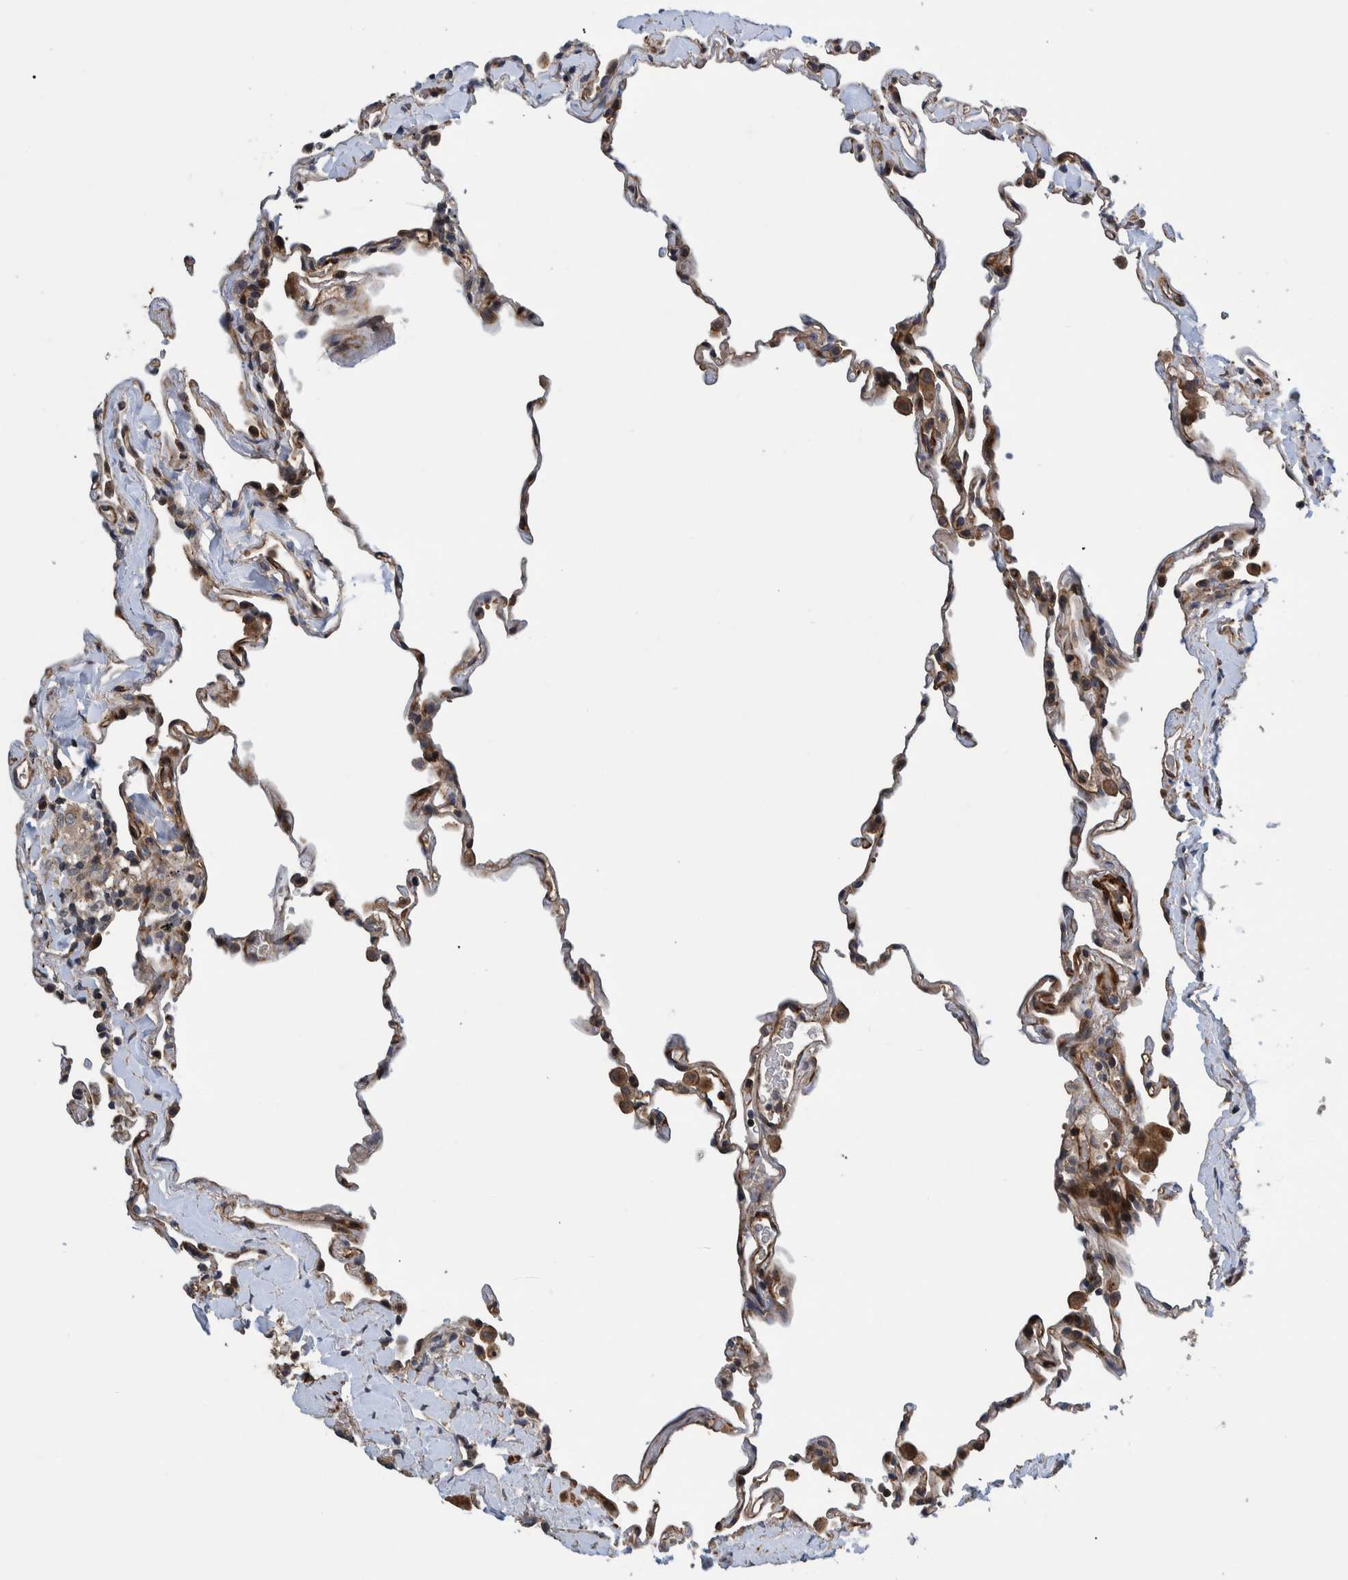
{"staining": {"intensity": "weak", "quantity": ">75%", "location": "cytoplasmic/membranous"}, "tissue": "lung", "cell_type": "Alveolar cells", "image_type": "normal", "snomed": [{"axis": "morphology", "description": "Normal tissue, NOS"}, {"axis": "topography", "description": "Lung"}], "caption": "A high-resolution photomicrograph shows immunohistochemistry staining of unremarkable lung, which reveals weak cytoplasmic/membranous positivity in approximately >75% of alveolar cells.", "gene": "GRPEL2", "patient": {"sex": "male", "age": 59}}